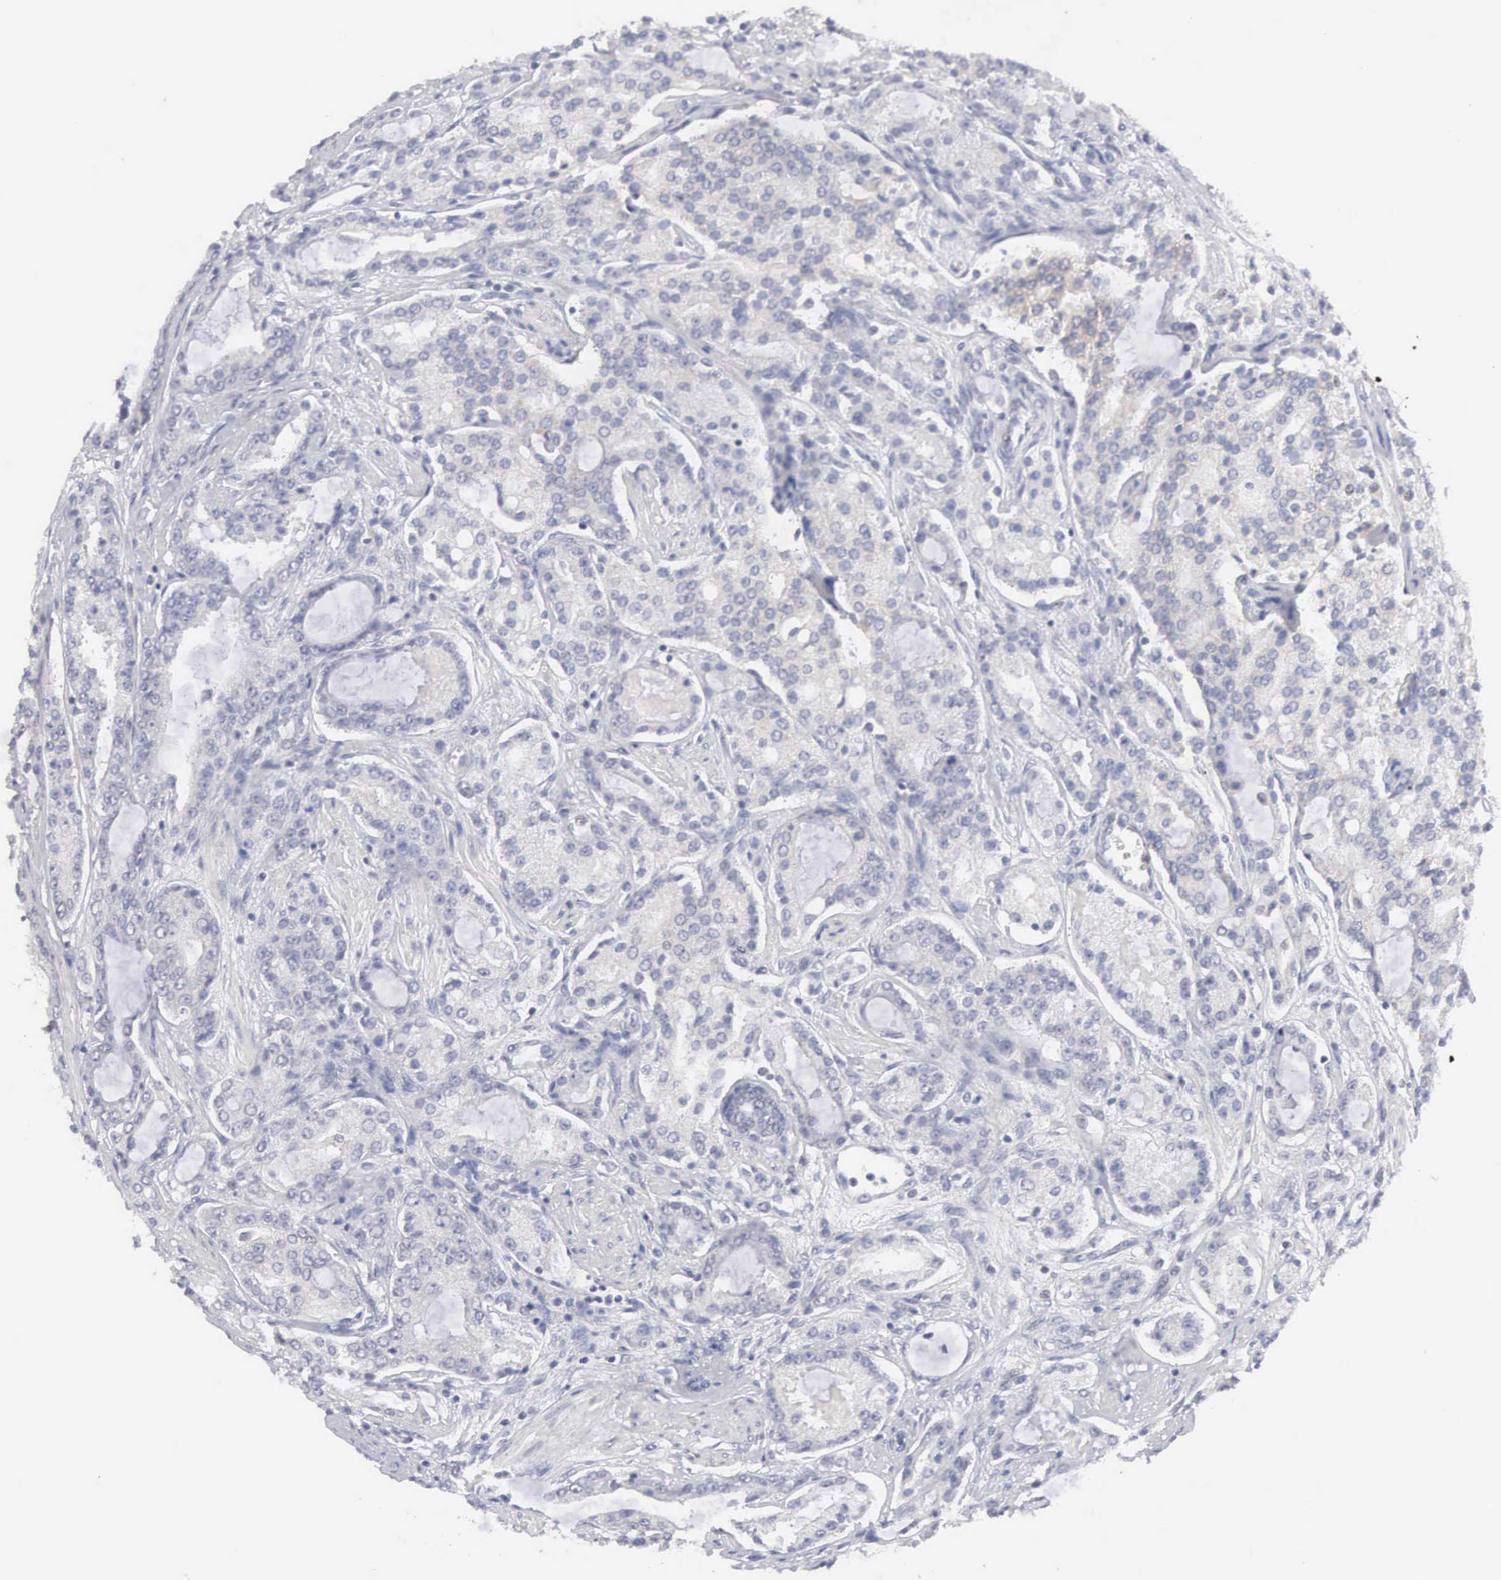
{"staining": {"intensity": "negative", "quantity": "none", "location": "none"}, "tissue": "prostate cancer", "cell_type": "Tumor cells", "image_type": "cancer", "snomed": [{"axis": "morphology", "description": "Adenocarcinoma, Medium grade"}, {"axis": "topography", "description": "Prostate"}], "caption": "The IHC micrograph has no significant positivity in tumor cells of prostate medium-grade adenocarcinoma tissue.", "gene": "MNAT1", "patient": {"sex": "male", "age": 72}}